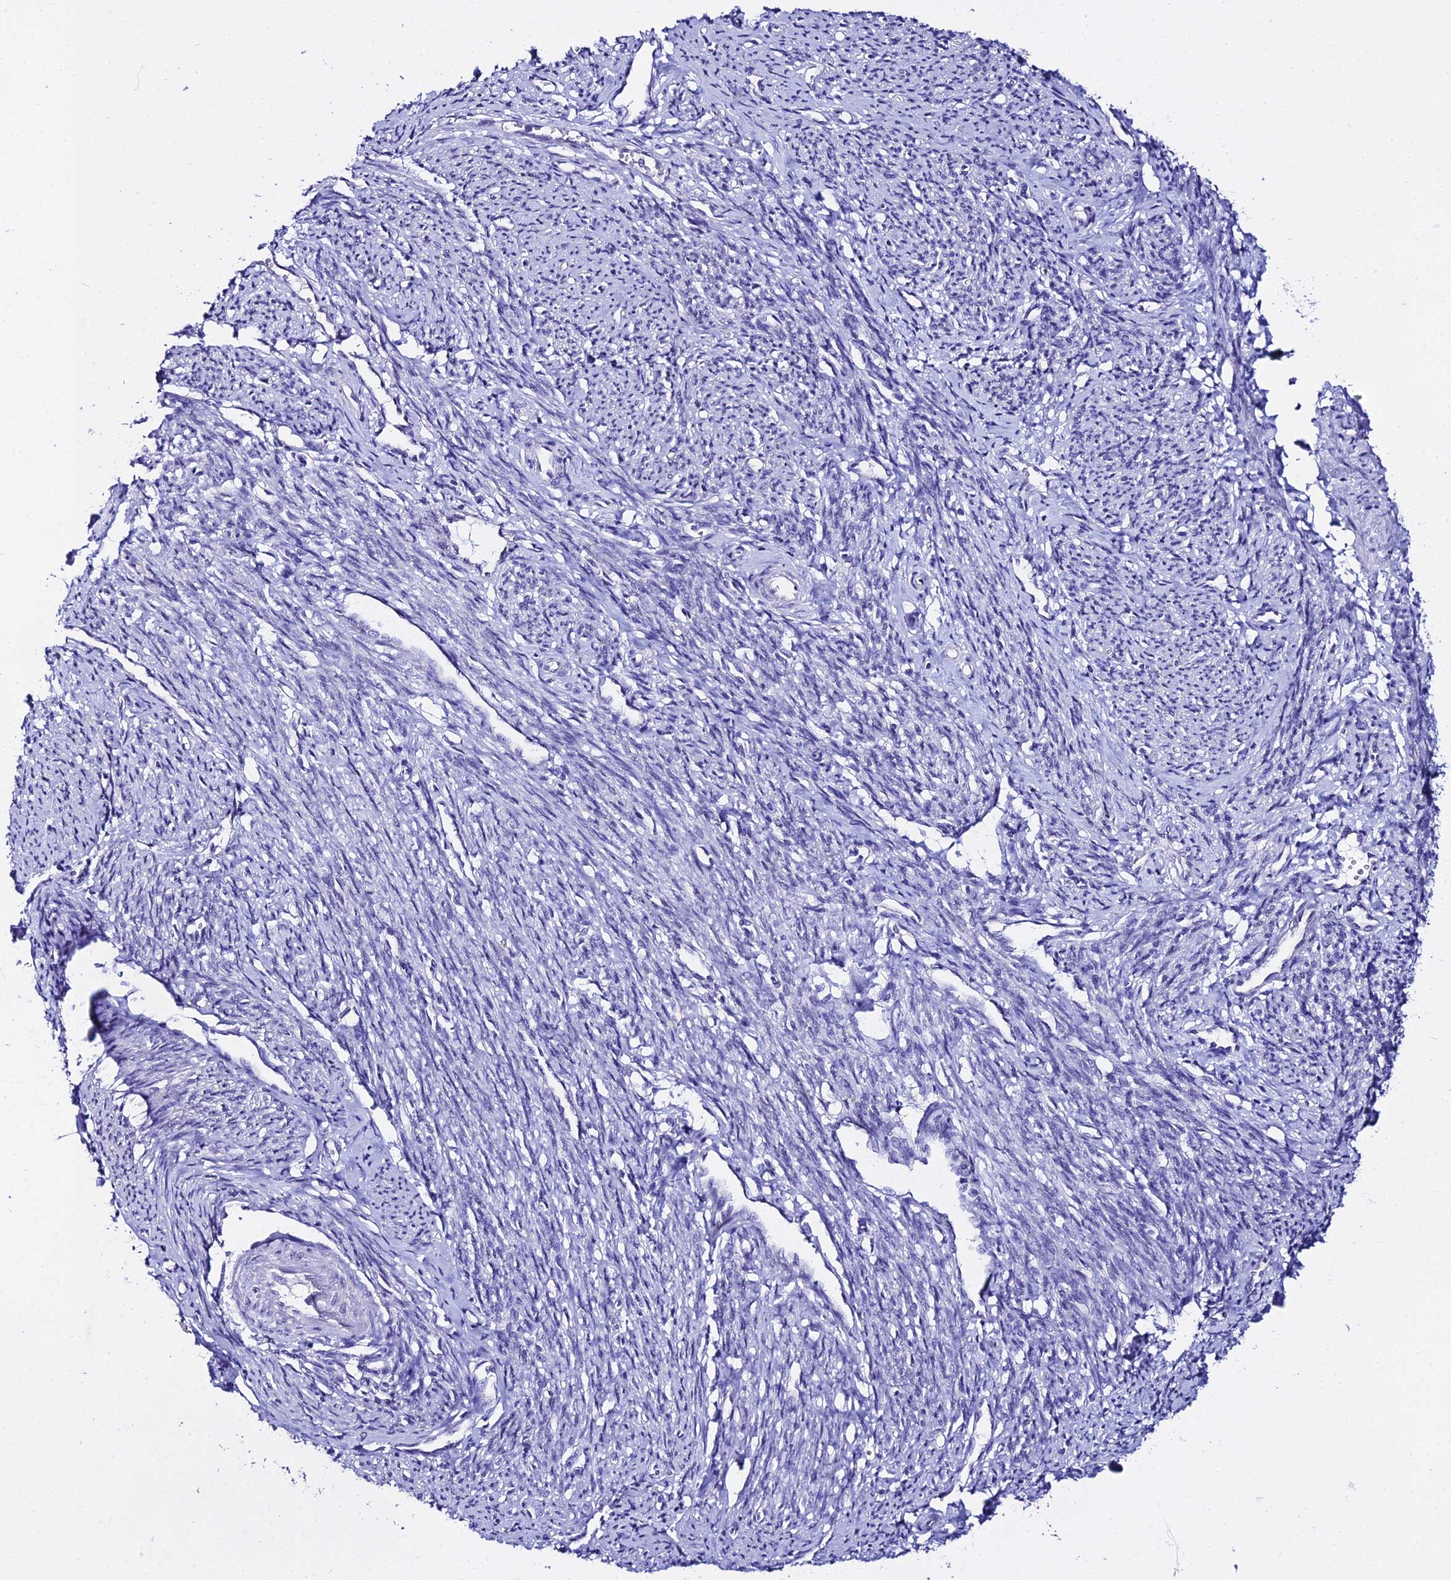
{"staining": {"intensity": "moderate", "quantity": "<25%", "location": "cytoplasmic/membranous"}, "tissue": "smooth muscle", "cell_type": "Smooth muscle cells", "image_type": "normal", "snomed": [{"axis": "morphology", "description": "Normal tissue, NOS"}, {"axis": "topography", "description": "Smooth muscle"}, {"axis": "topography", "description": "Uterus"}], "caption": "Immunohistochemistry histopathology image of unremarkable human smooth muscle stained for a protein (brown), which exhibits low levels of moderate cytoplasmic/membranous expression in approximately <25% of smooth muscle cells.", "gene": "ATG16L2", "patient": {"sex": "female", "age": 59}}